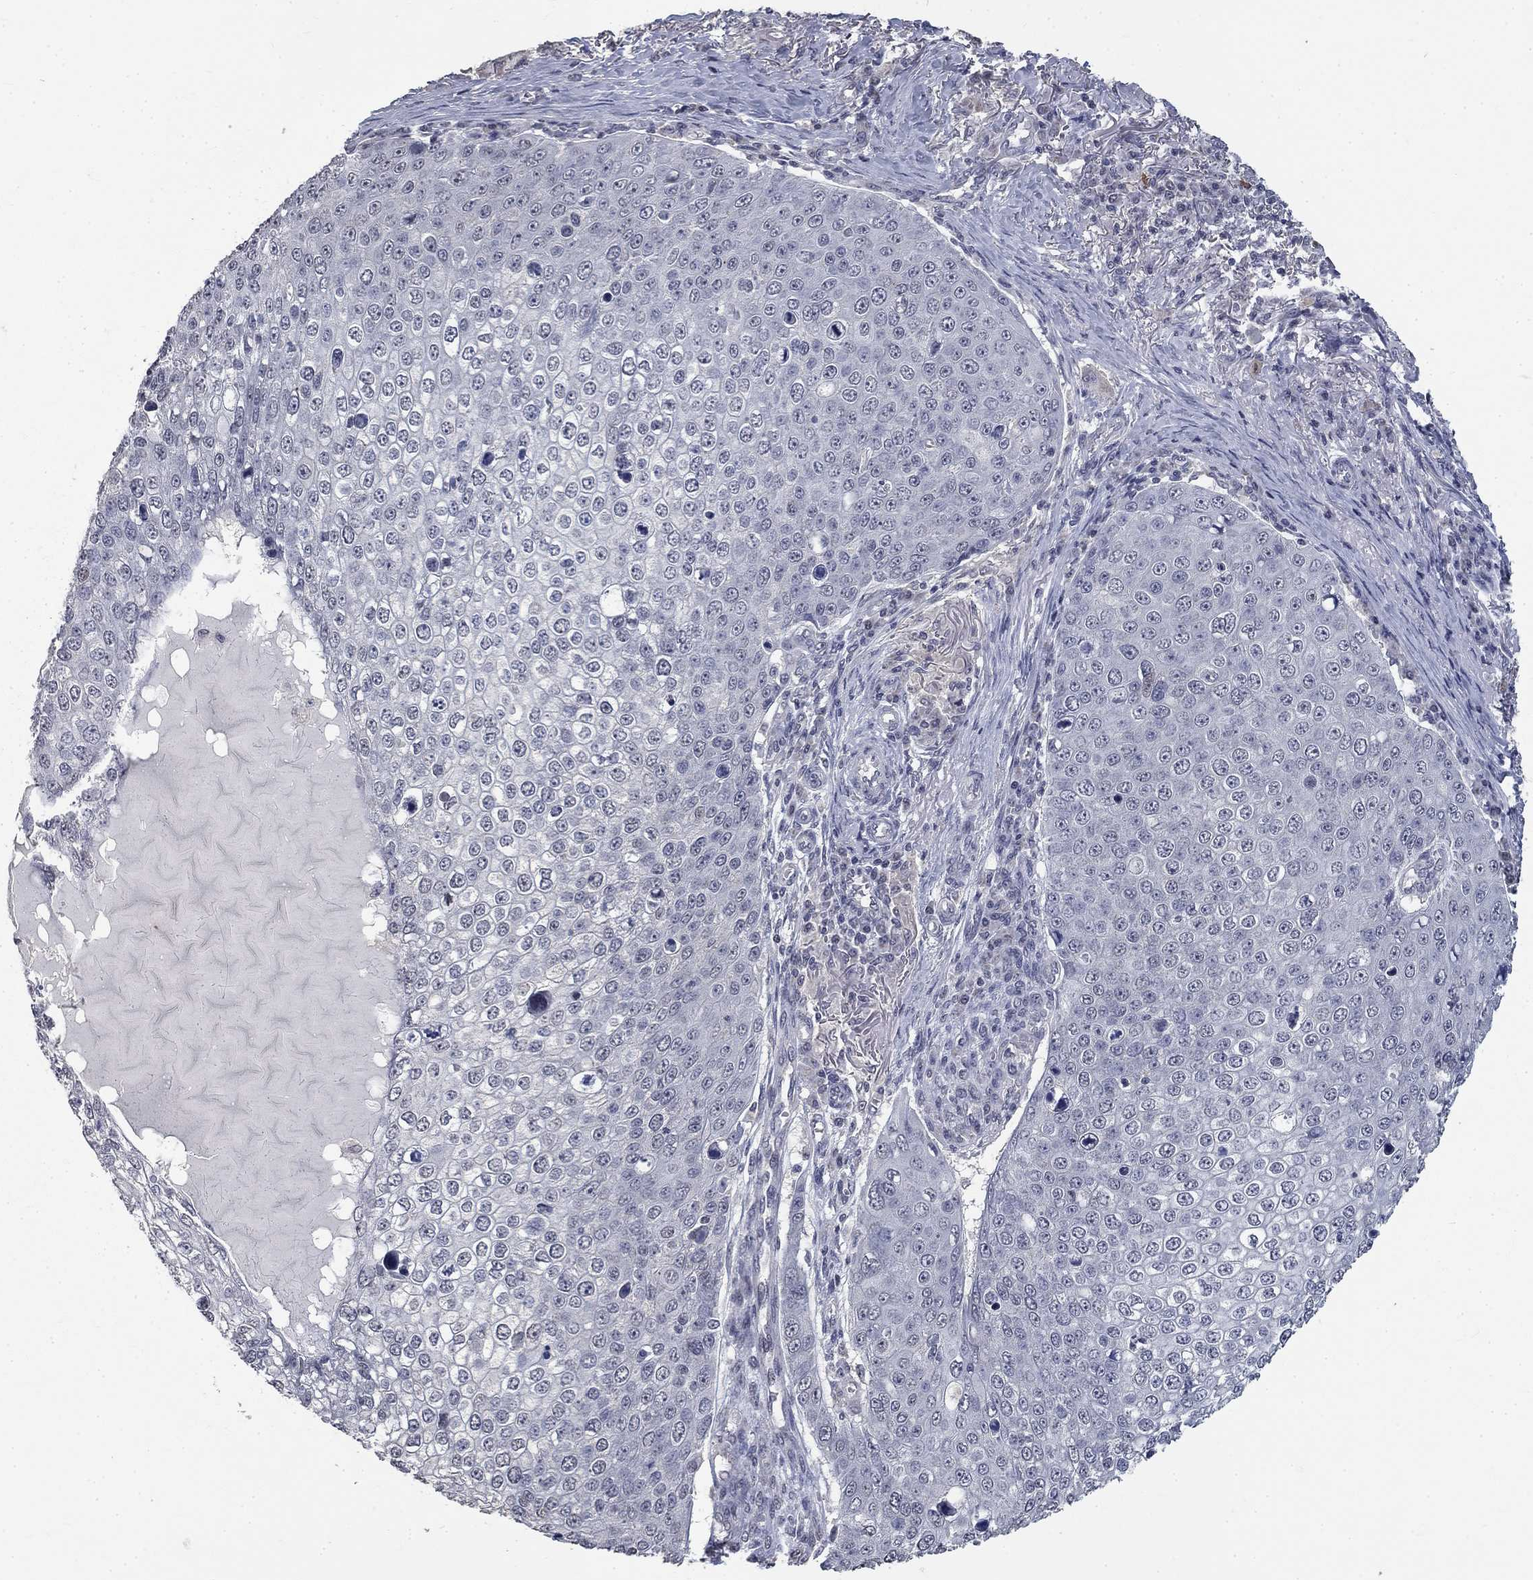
{"staining": {"intensity": "negative", "quantity": "none", "location": "none"}, "tissue": "skin cancer", "cell_type": "Tumor cells", "image_type": "cancer", "snomed": [{"axis": "morphology", "description": "Squamous cell carcinoma, NOS"}, {"axis": "topography", "description": "Skin"}], "caption": "This histopathology image is of skin cancer stained with immunohistochemistry (IHC) to label a protein in brown with the nuclei are counter-stained blue. There is no expression in tumor cells.", "gene": "SPATA33", "patient": {"sex": "male", "age": 71}}